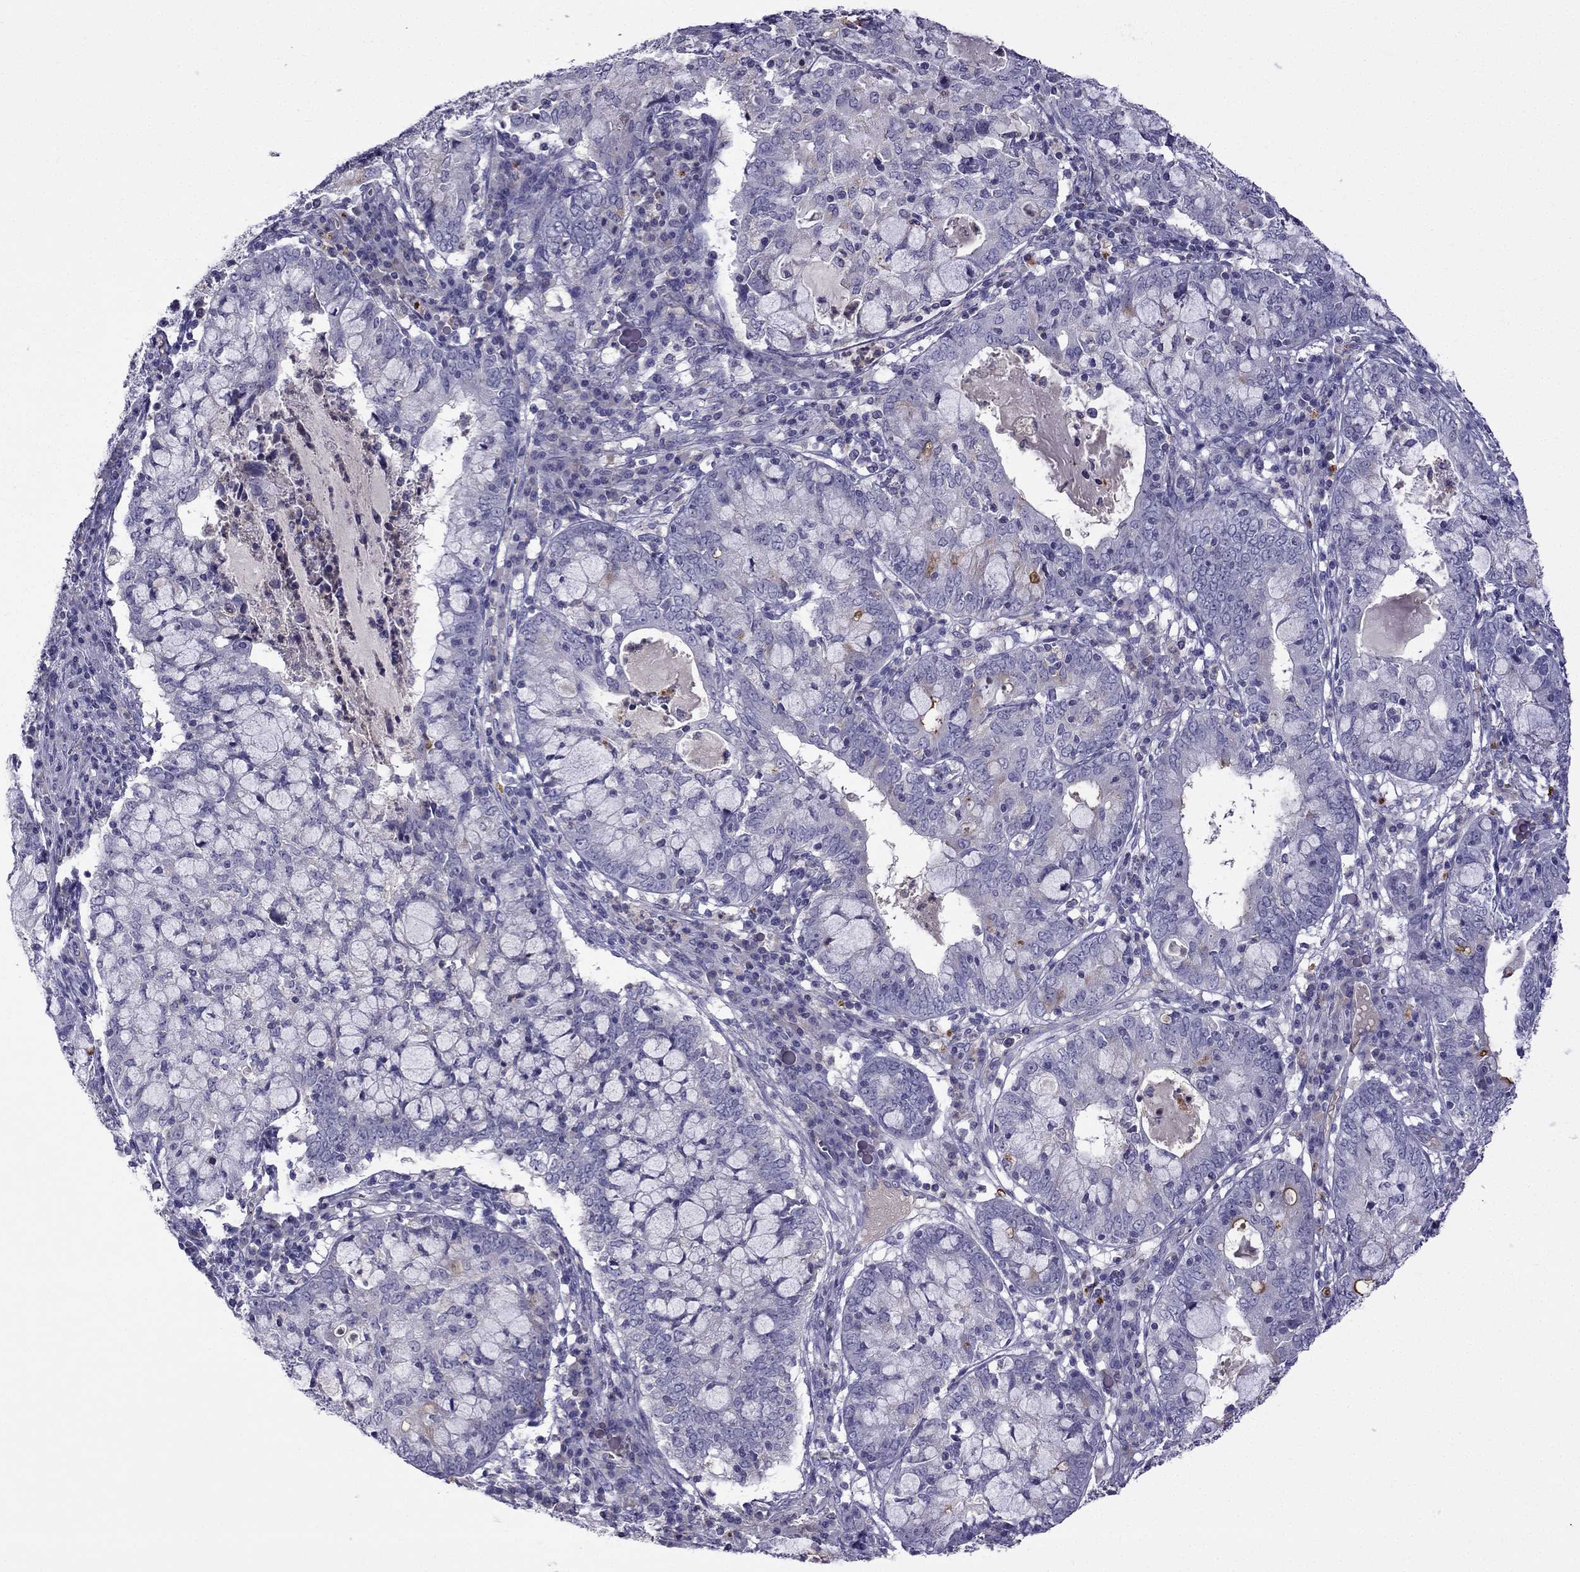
{"staining": {"intensity": "negative", "quantity": "none", "location": "none"}, "tissue": "cervical cancer", "cell_type": "Tumor cells", "image_type": "cancer", "snomed": [{"axis": "morphology", "description": "Adenocarcinoma, NOS"}, {"axis": "topography", "description": "Cervix"}], "caption": "The IHC histopathology image has no significant expression in tumor cells of cervical cancer (adenocarcinoma) tissue. Nuclei are stained in blue.", "gene": "STOML3", "patient": {"sex": "female", "age": 40}}